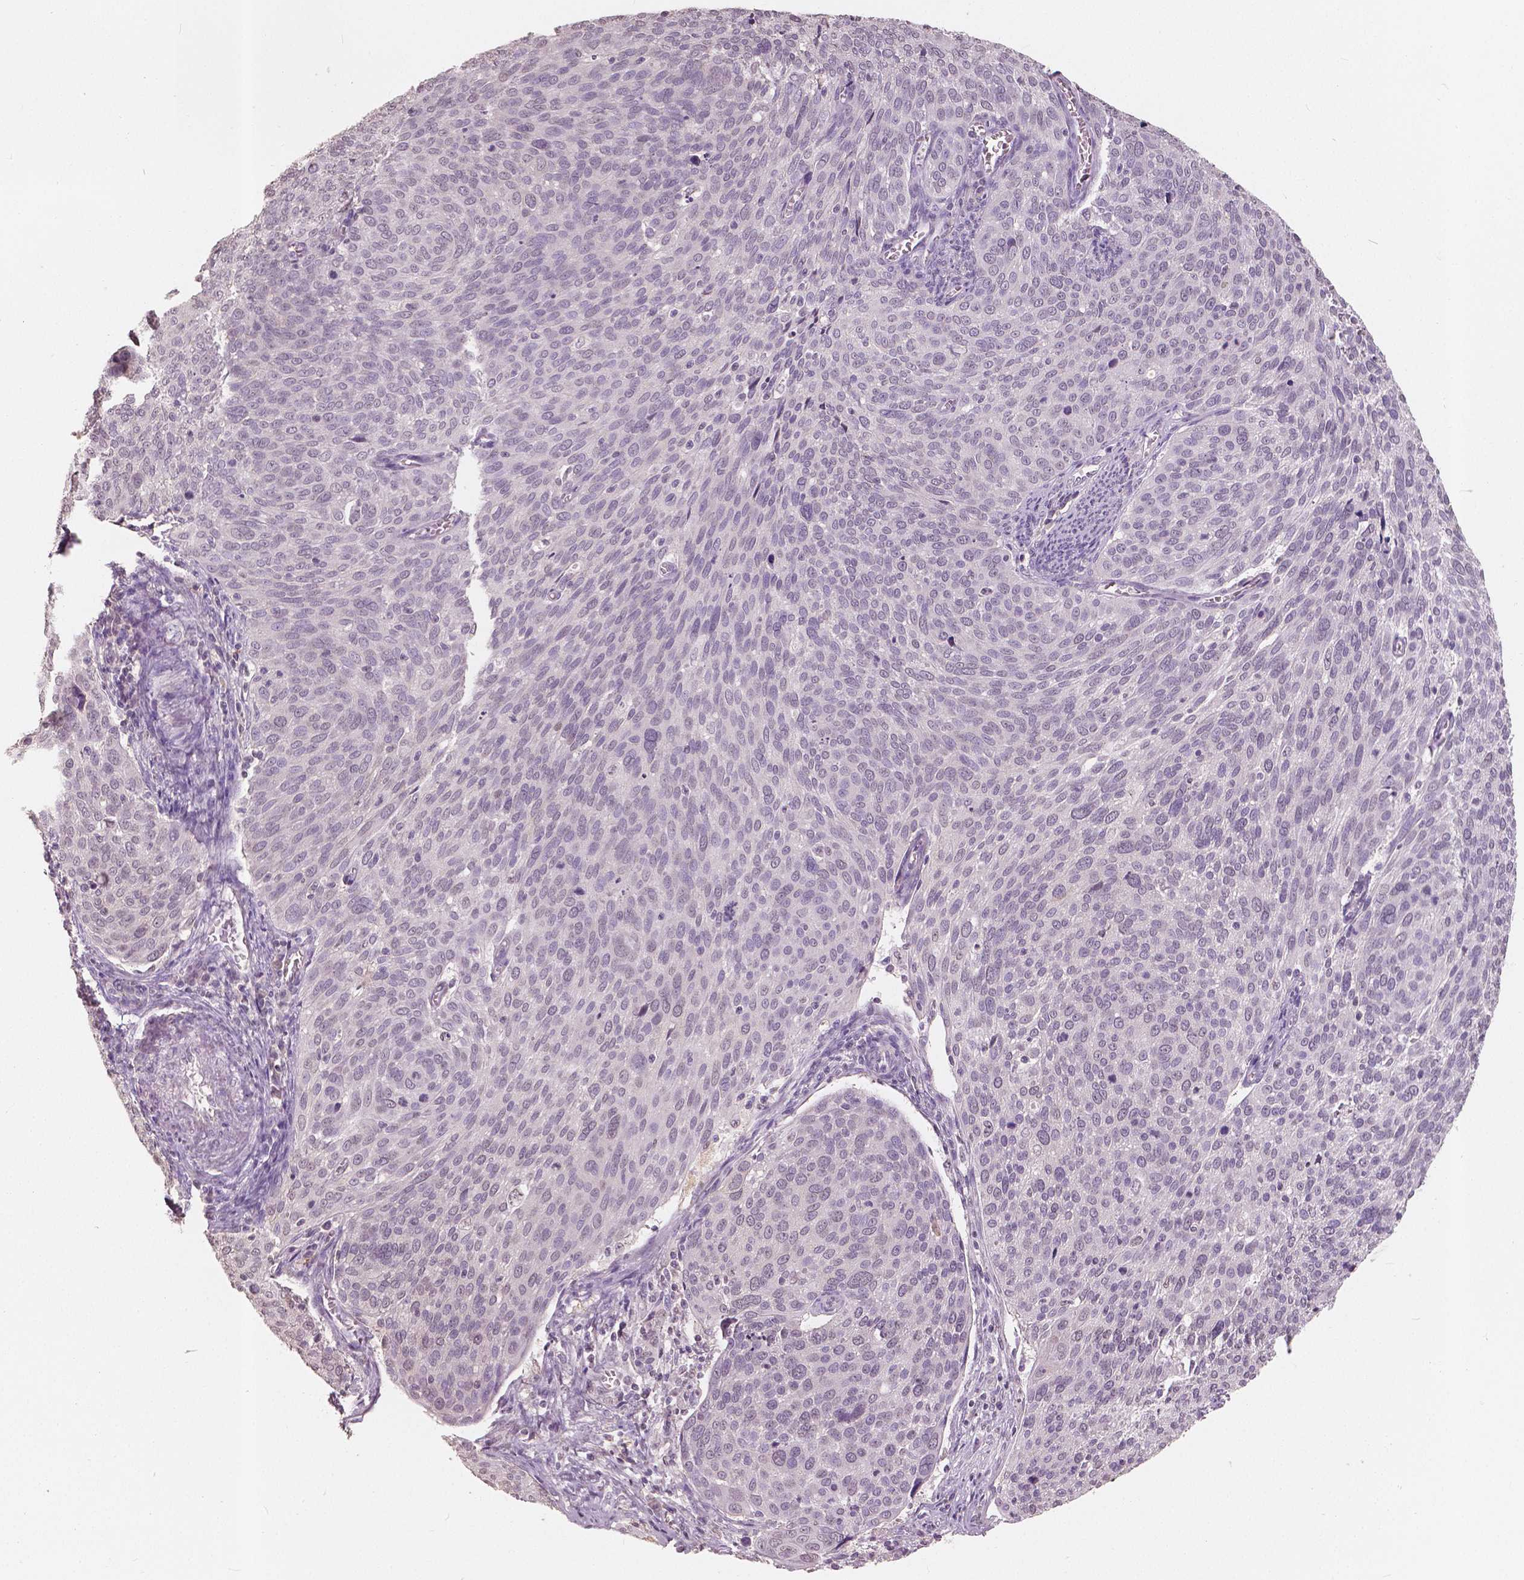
{"staining": {"intensity": "negative", "quantity": "none", "location": "none"}, "tissue": "cervical cancer", "cell_type": "Tumor cells", "image_type": "cancer", "snomed": [{"axis": "morphology", "description": "Squamous cell carcinoma, NOS"}, {"axis": "topography", "description": "Cervix"}], "caption": "A high-resolution photomicrograph shows IHC staining of cervical cancer (squamous cell carcinoma), which displays no significant expression in tumor cells.", "gene": "SAT2", "patient": {"sex": "female", "age": 39}}